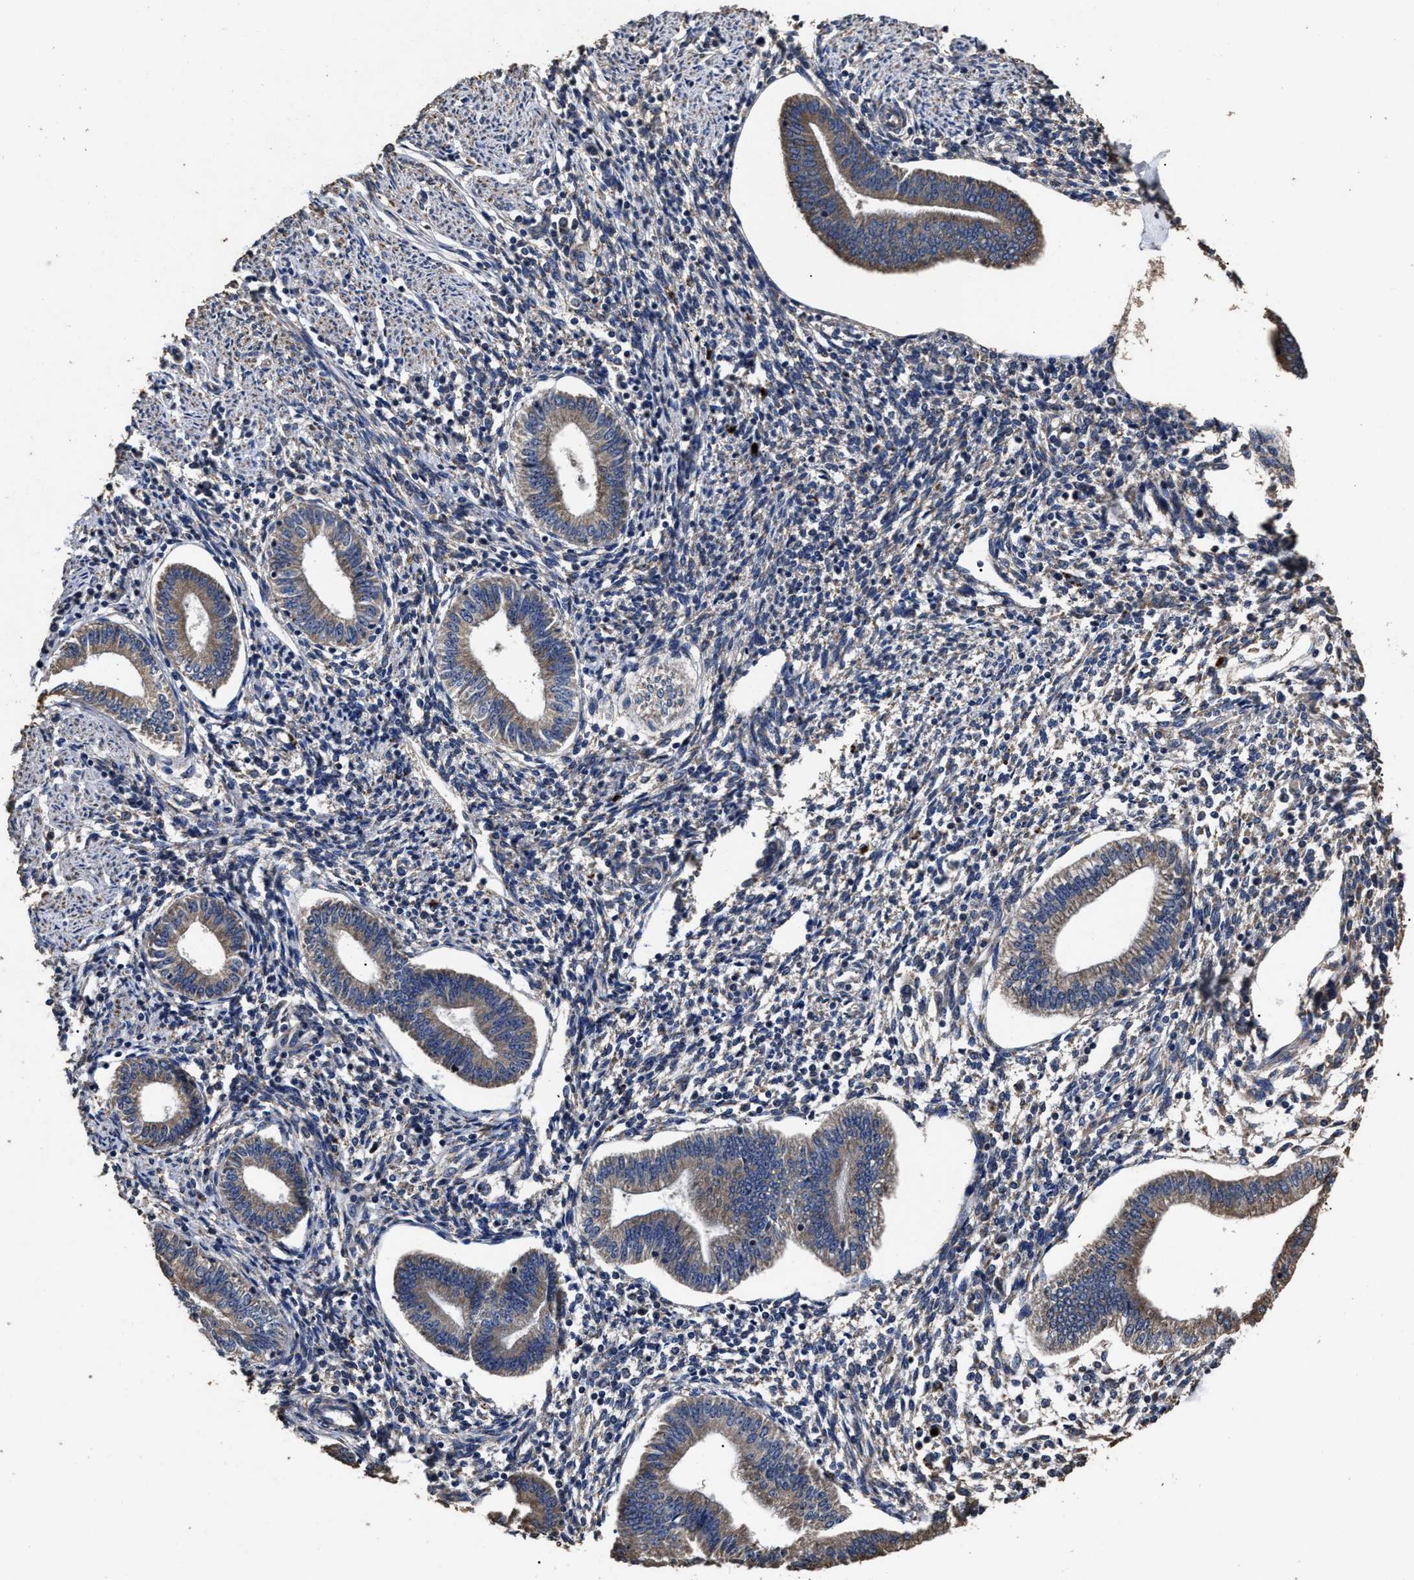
{"staining": {"intensity": "negative", "quantity": "none", "location": "none"}, "tissue": "endometrium", "cell_type": "Cells in endometrial stroma", "image_type": "normal", "snomed": [{"axis": "morphology", "description": "Normal tissue, NOS"}, {"axis": "topography", "description": "Endometrium"}], "caption": "High magnification brightfield microscopy of normal endometrium stained with DAB (3,3'-diaminobenzidine) (brown) and counterstained with hematoxylin (blue): cells in endometrial stroma show no significant staining. (DAB (3,3'-diaminobenzidine) IHC, high magnification).", "gene": "PPM1K", "patient": {"sex": "female", "age": 50}}